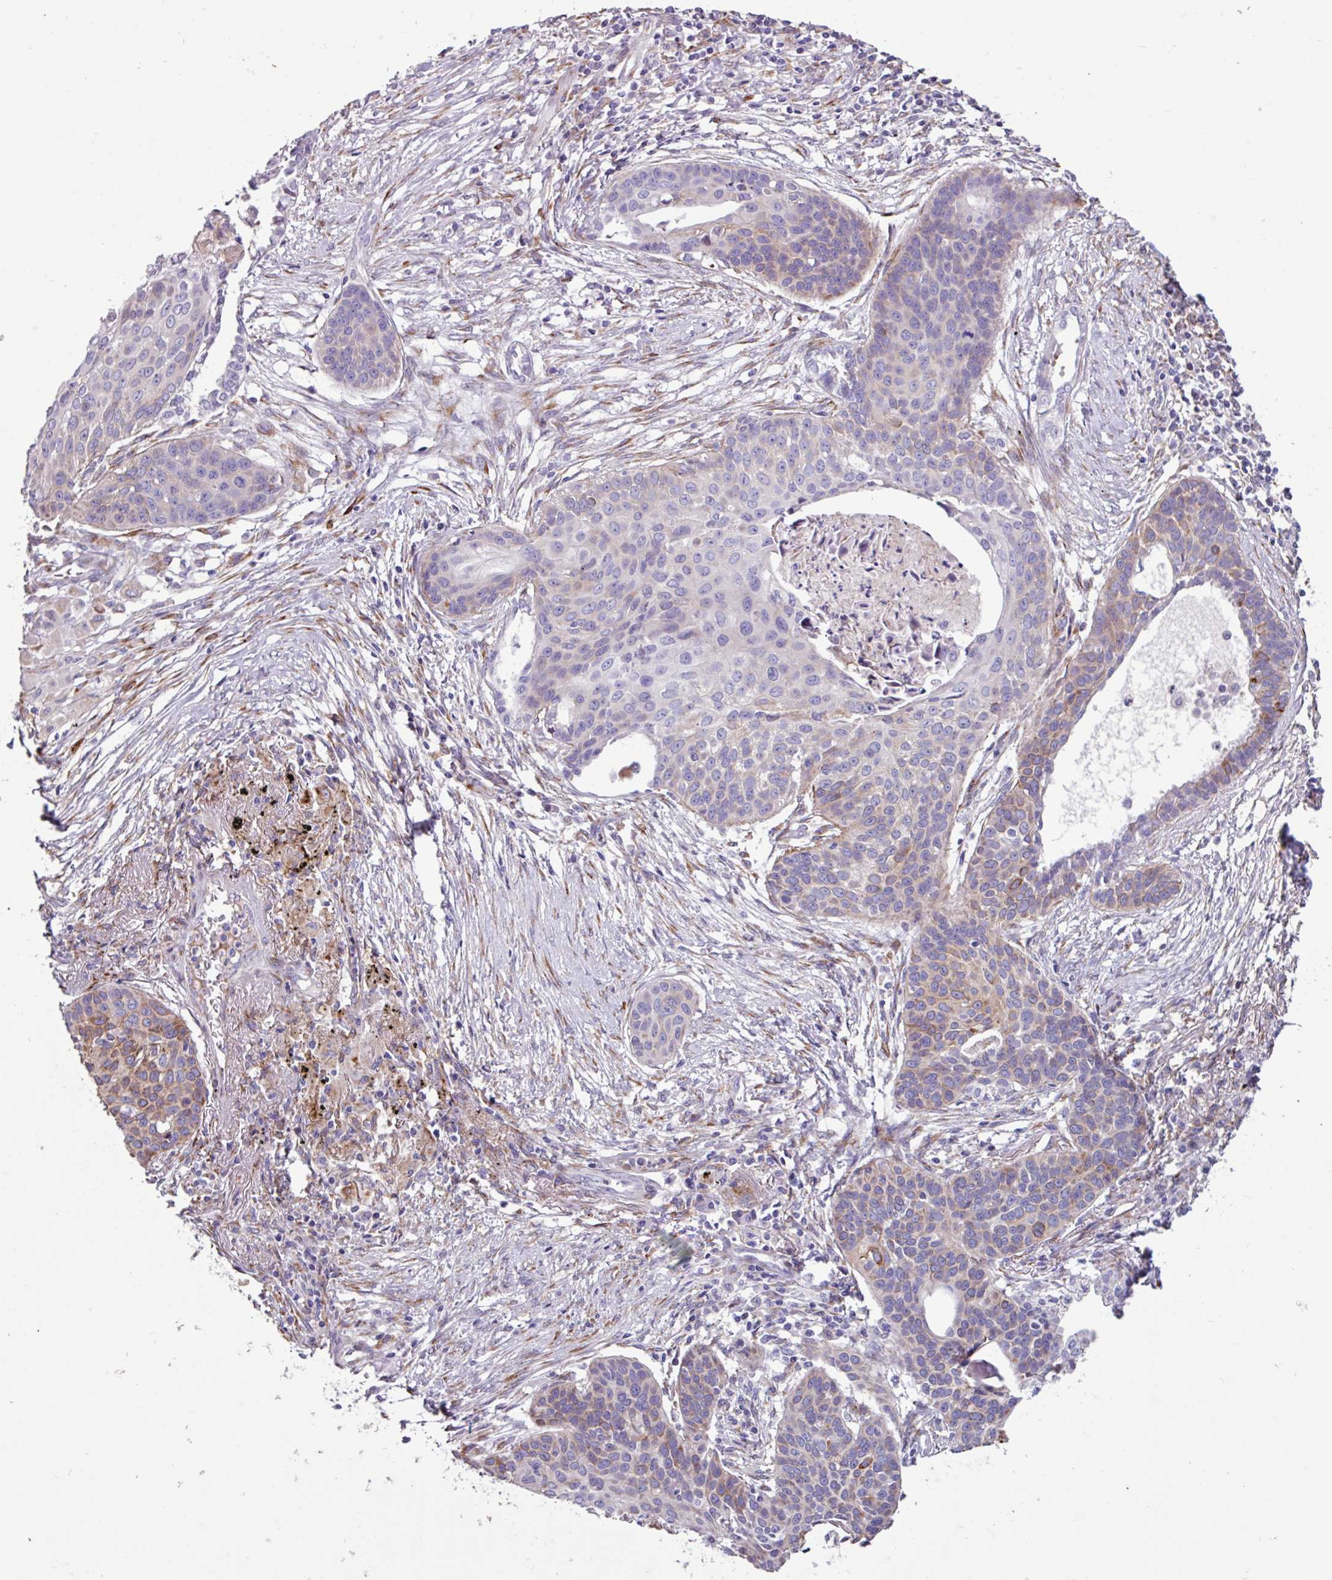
{"staining": {"intensity": "moderate", "quantity": "<25%", "location": "cytoplasmic/membranous"}, "tissue": "lung cancer", "cell_type": "Tumor cells", "image_type": "cancer", "snomed": [{"axis": "morphology", "description": "Squamous cell carcinoma, NOS"}, {"axis": "topography", "description": "Lung"}], "caption": "Immunohistochemistry image of neoplastic tissue: squamous cell carcinoma (lung) stained using IHC demonstrates low levels of moderate protein expression localized specifically in the cytoplasmic/membranous of tumor cells, appearing as a cytoplasmic/membranous brown color.", "gene": "PPP1R35", "patient": {"sex": "male", "age": 71}}